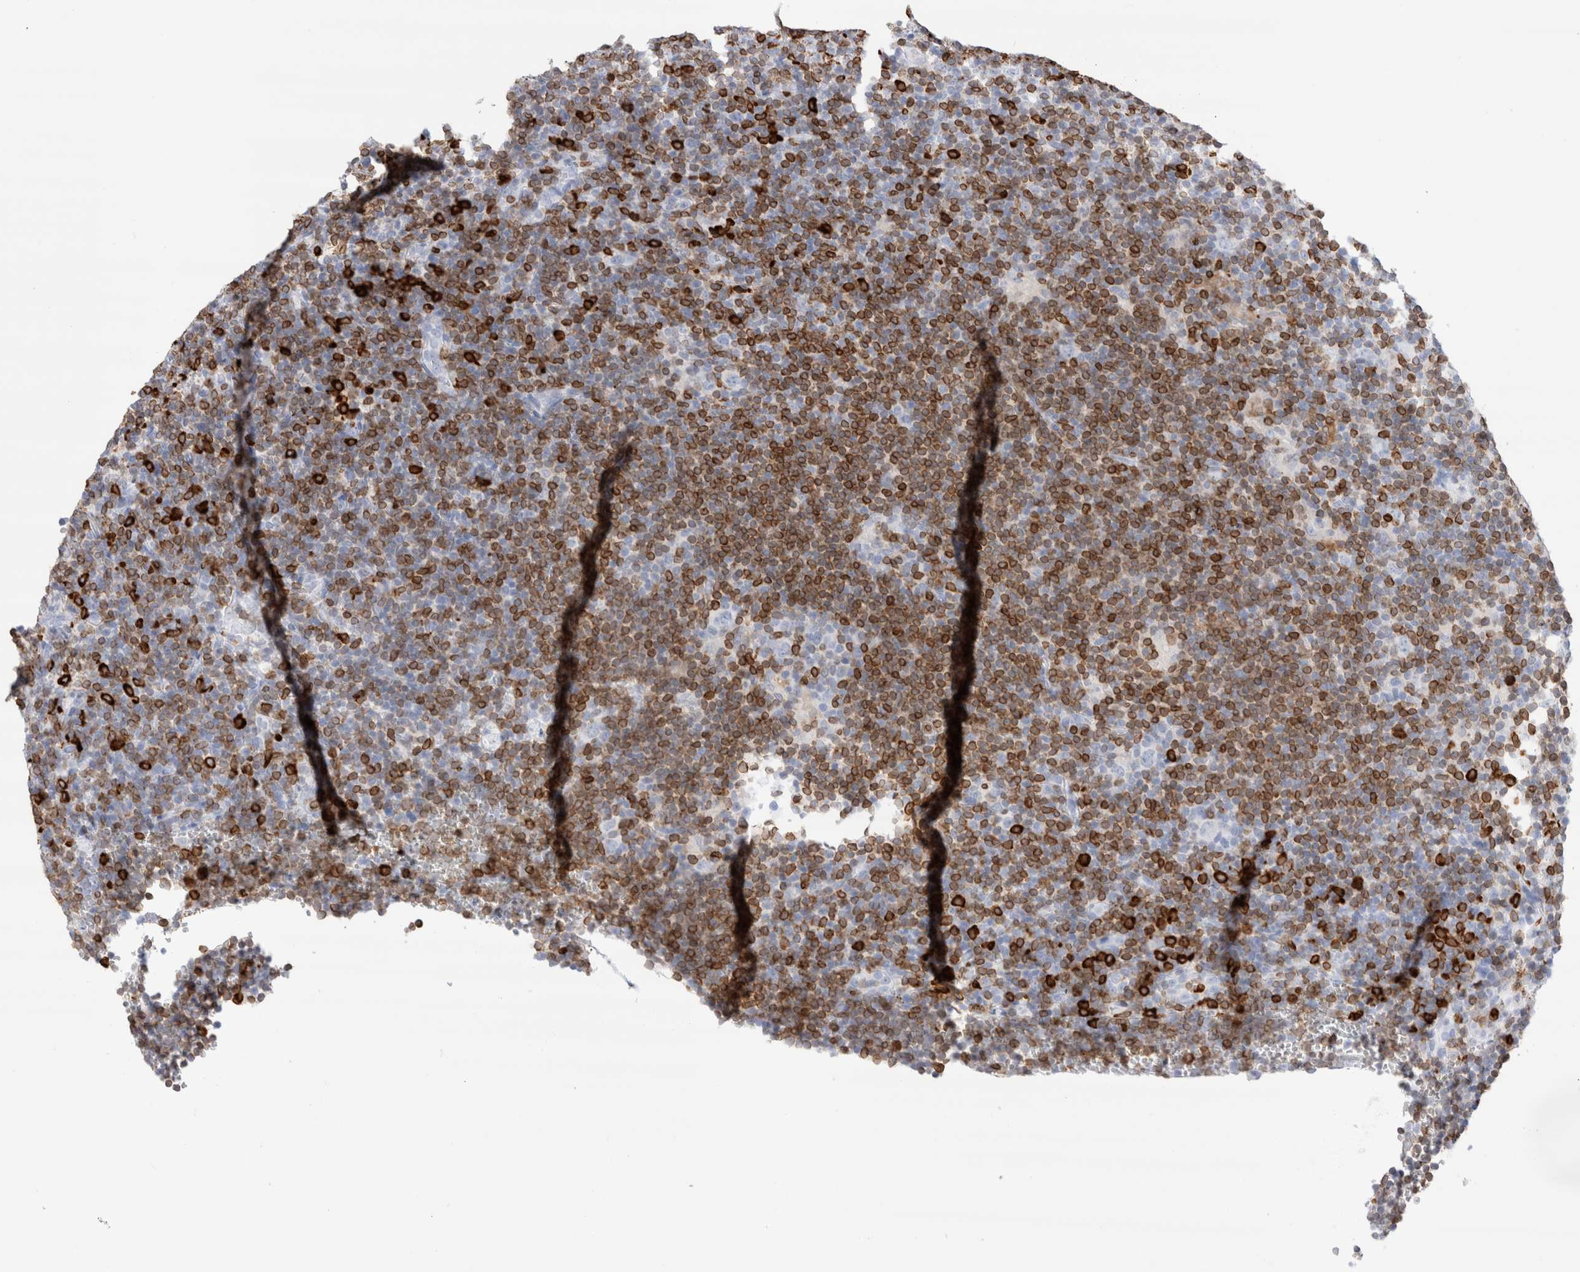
{"staining": {"intensity": "negative", "quantity": "none", "location": "none"}, "tissue": "lymphoma", "cell_type": "Tumor cells", "image_type": "cancer", "snomed": [{"axis": "morphology", "description": "Hodgkin's disease, NOS"}, {"axis": "topography", "description": "Lymph node"}], "caption": "The immunohistochemistry (IHC) image has no significant expression in tumor cells of lymphoma tissue.", "gene": "ALOX5AP", "patient": {"sex": "female", "age": 57}}